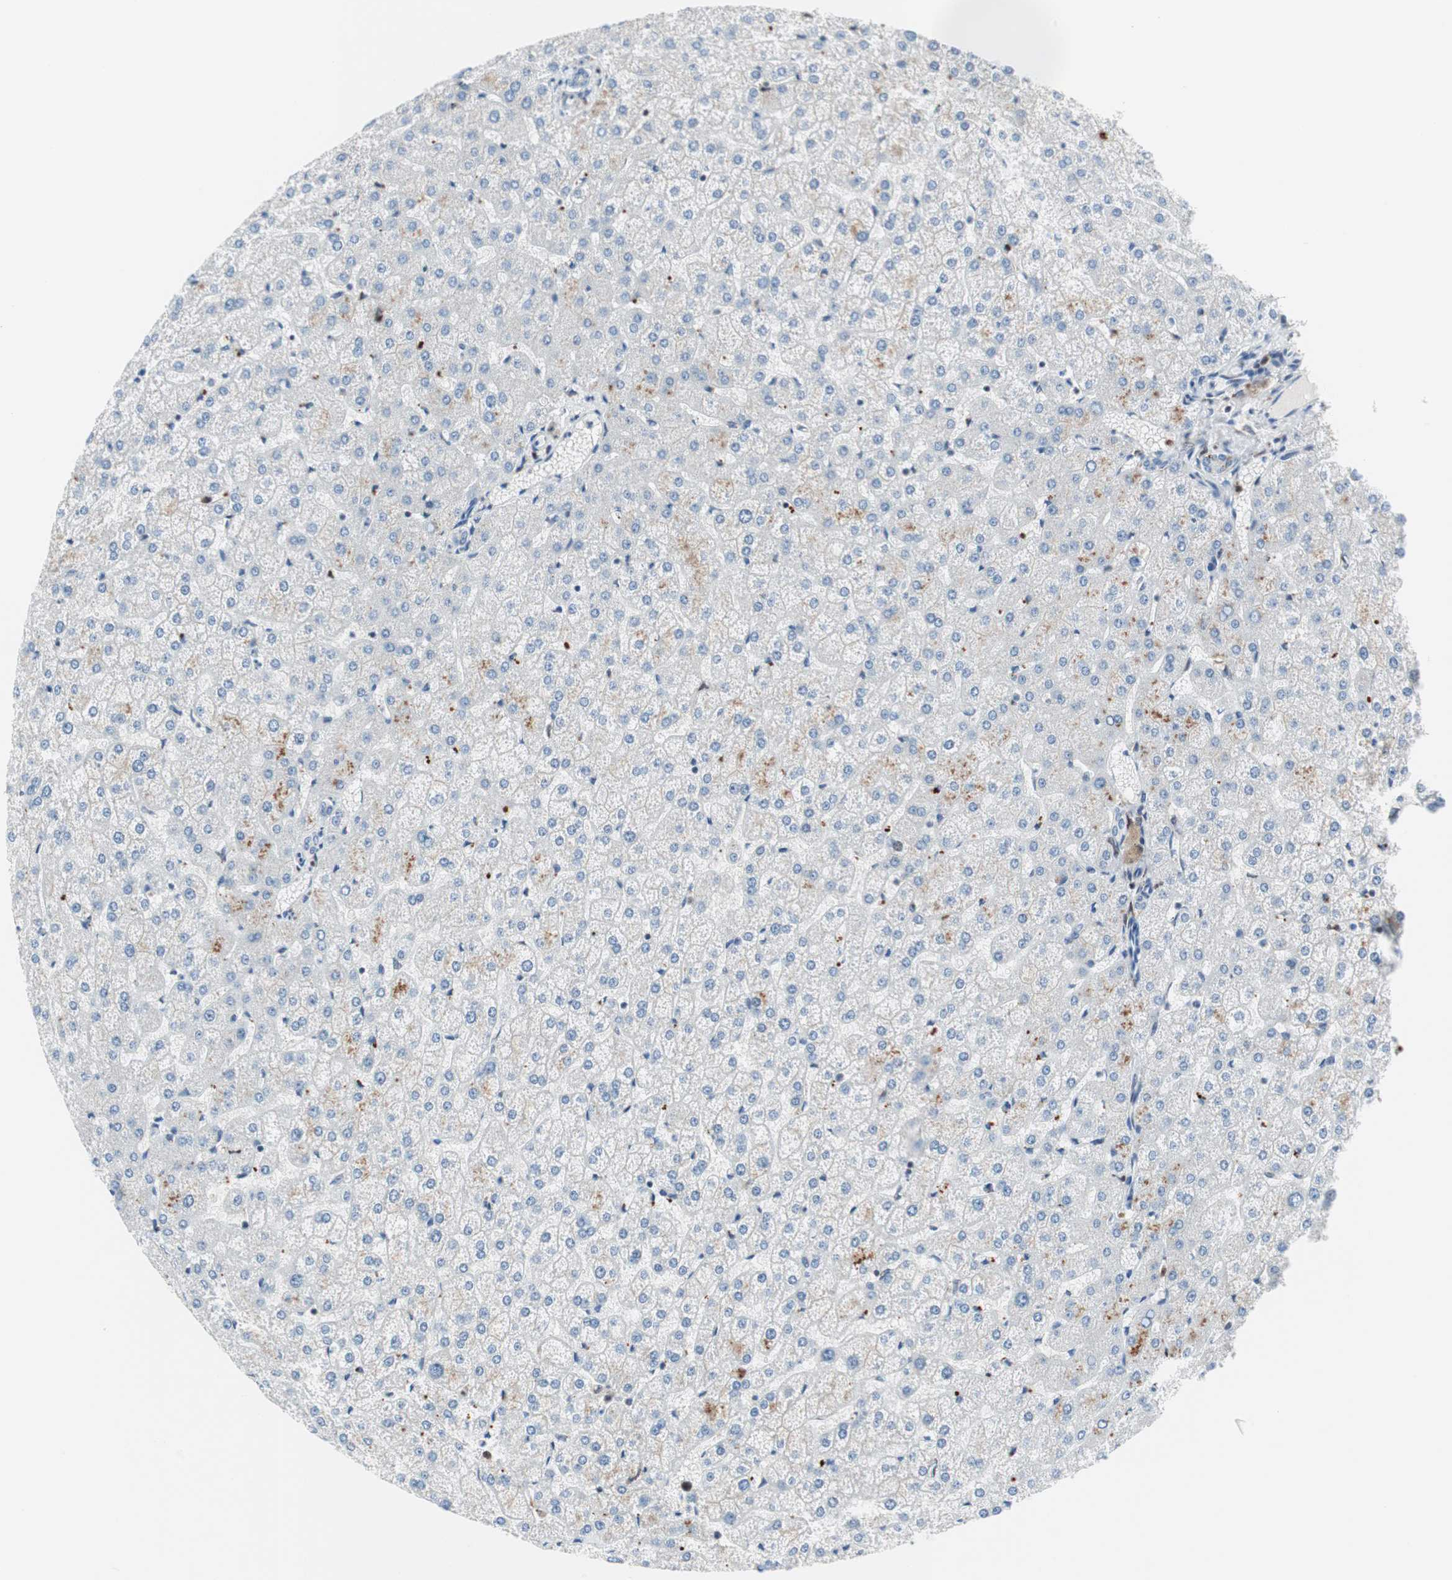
{"staining": {"intensity": "negative", "quantity": "none", "location": "none"}, "tissue": "liver", "cell_type": "Cholangiocytes", "image_type": "normal", "snomed": [{"axis": "morphology", "description": "Normal tissue, NOS"}, {"axis": "topography", "description": "Liver"}], "caption": "Immunohistochemistry photomicrograph of unremarkable liver stained for a protein (brown), which displays no positivity in cholangiocytes.", "gene": "RGS10", "patient": {"sex": "female", "age": 32}}